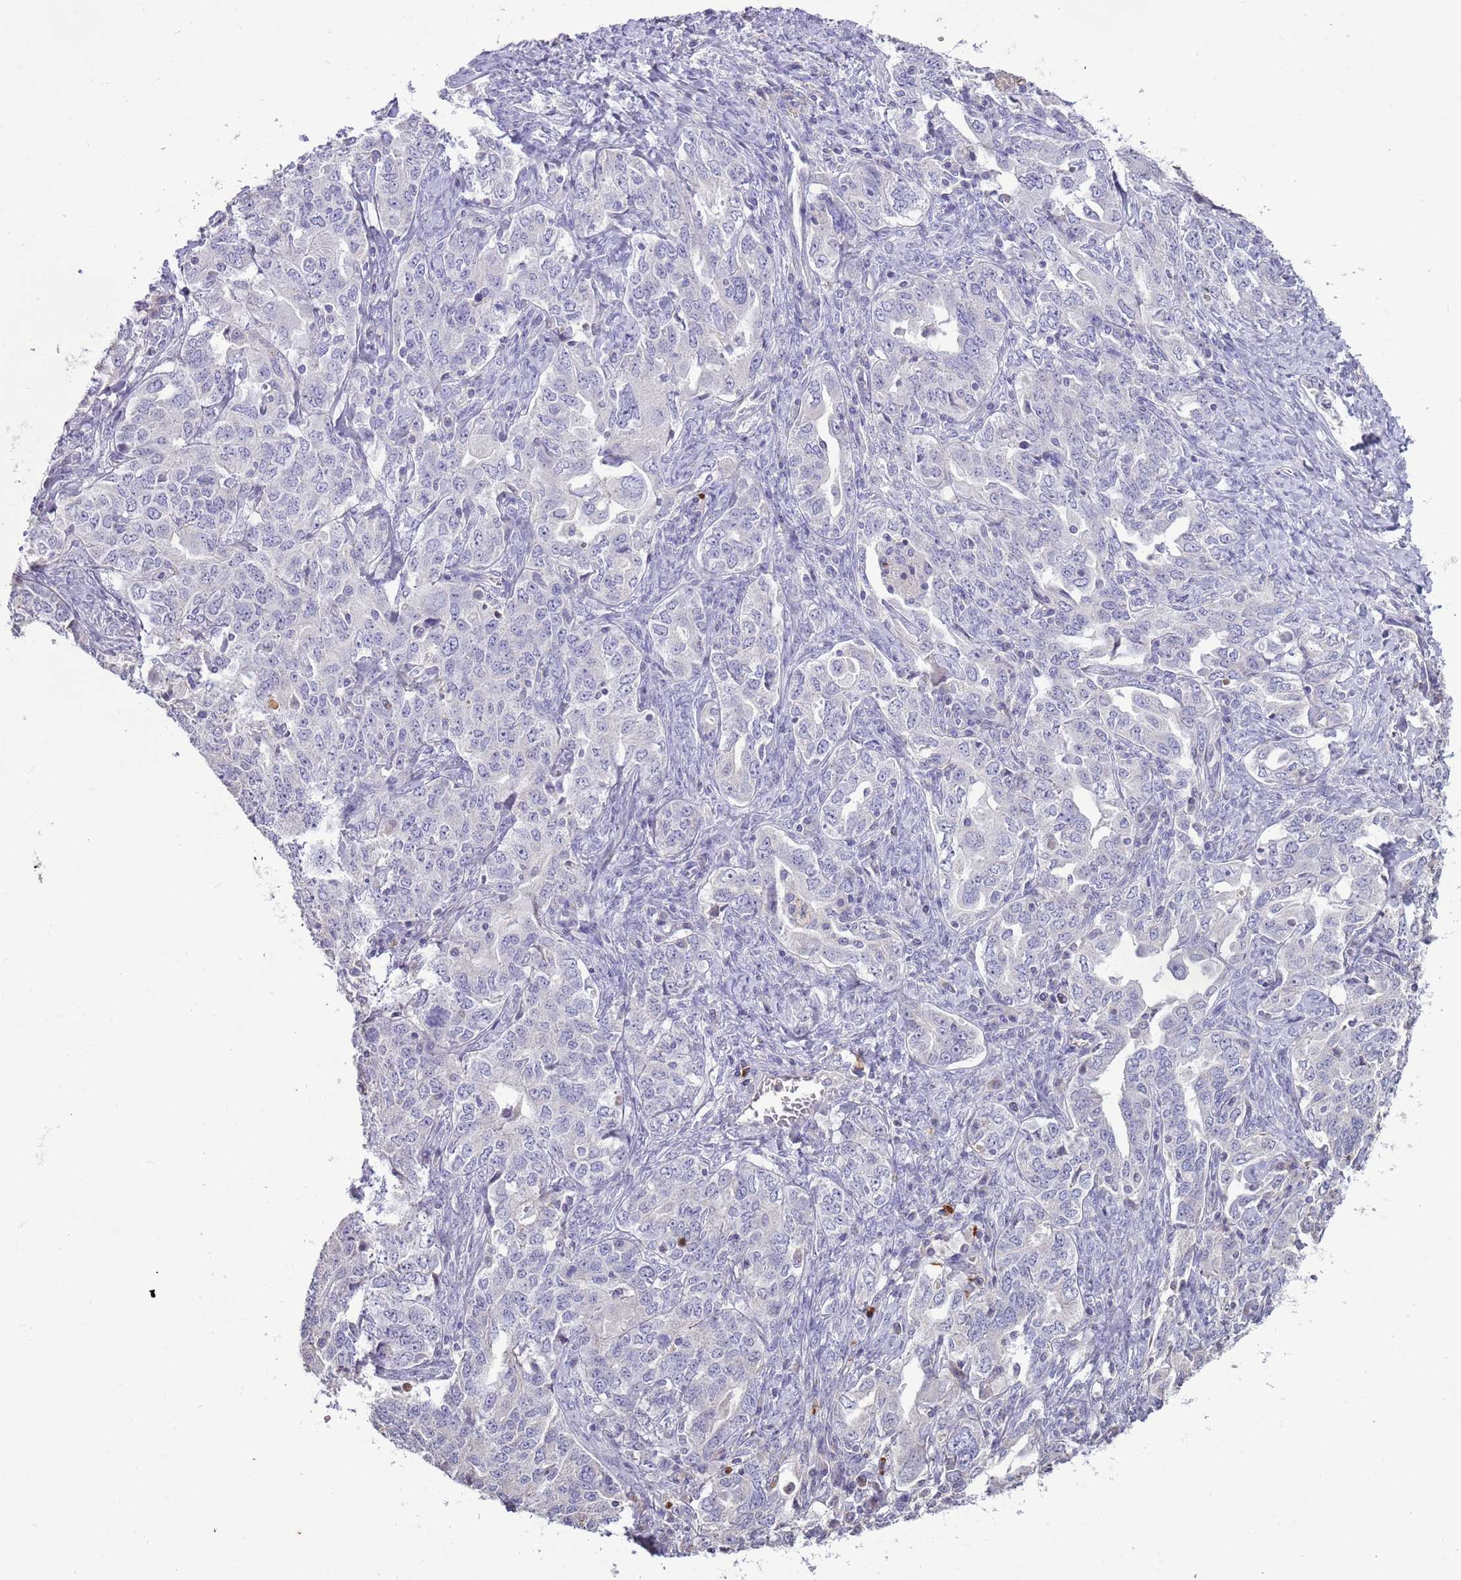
{"staining": {"intensity": "negative", "quantity": "none", "location": "none"}, "tissue": "ovarian cancer", "cell_type": "Tumor cells", "image_type": "cancer", "snomed": [{"axis": "morphology", "description": "Carcinoma, endometroid"}, {"axis": "topography", "description": "Ovary"}], "caption": "The micrograph reveals no significant expression in tumor cells of ovarian cancer (endometroid carcinoma).", "gene": "P2RY13", "patient": {"sex": "female", "age": 62}}